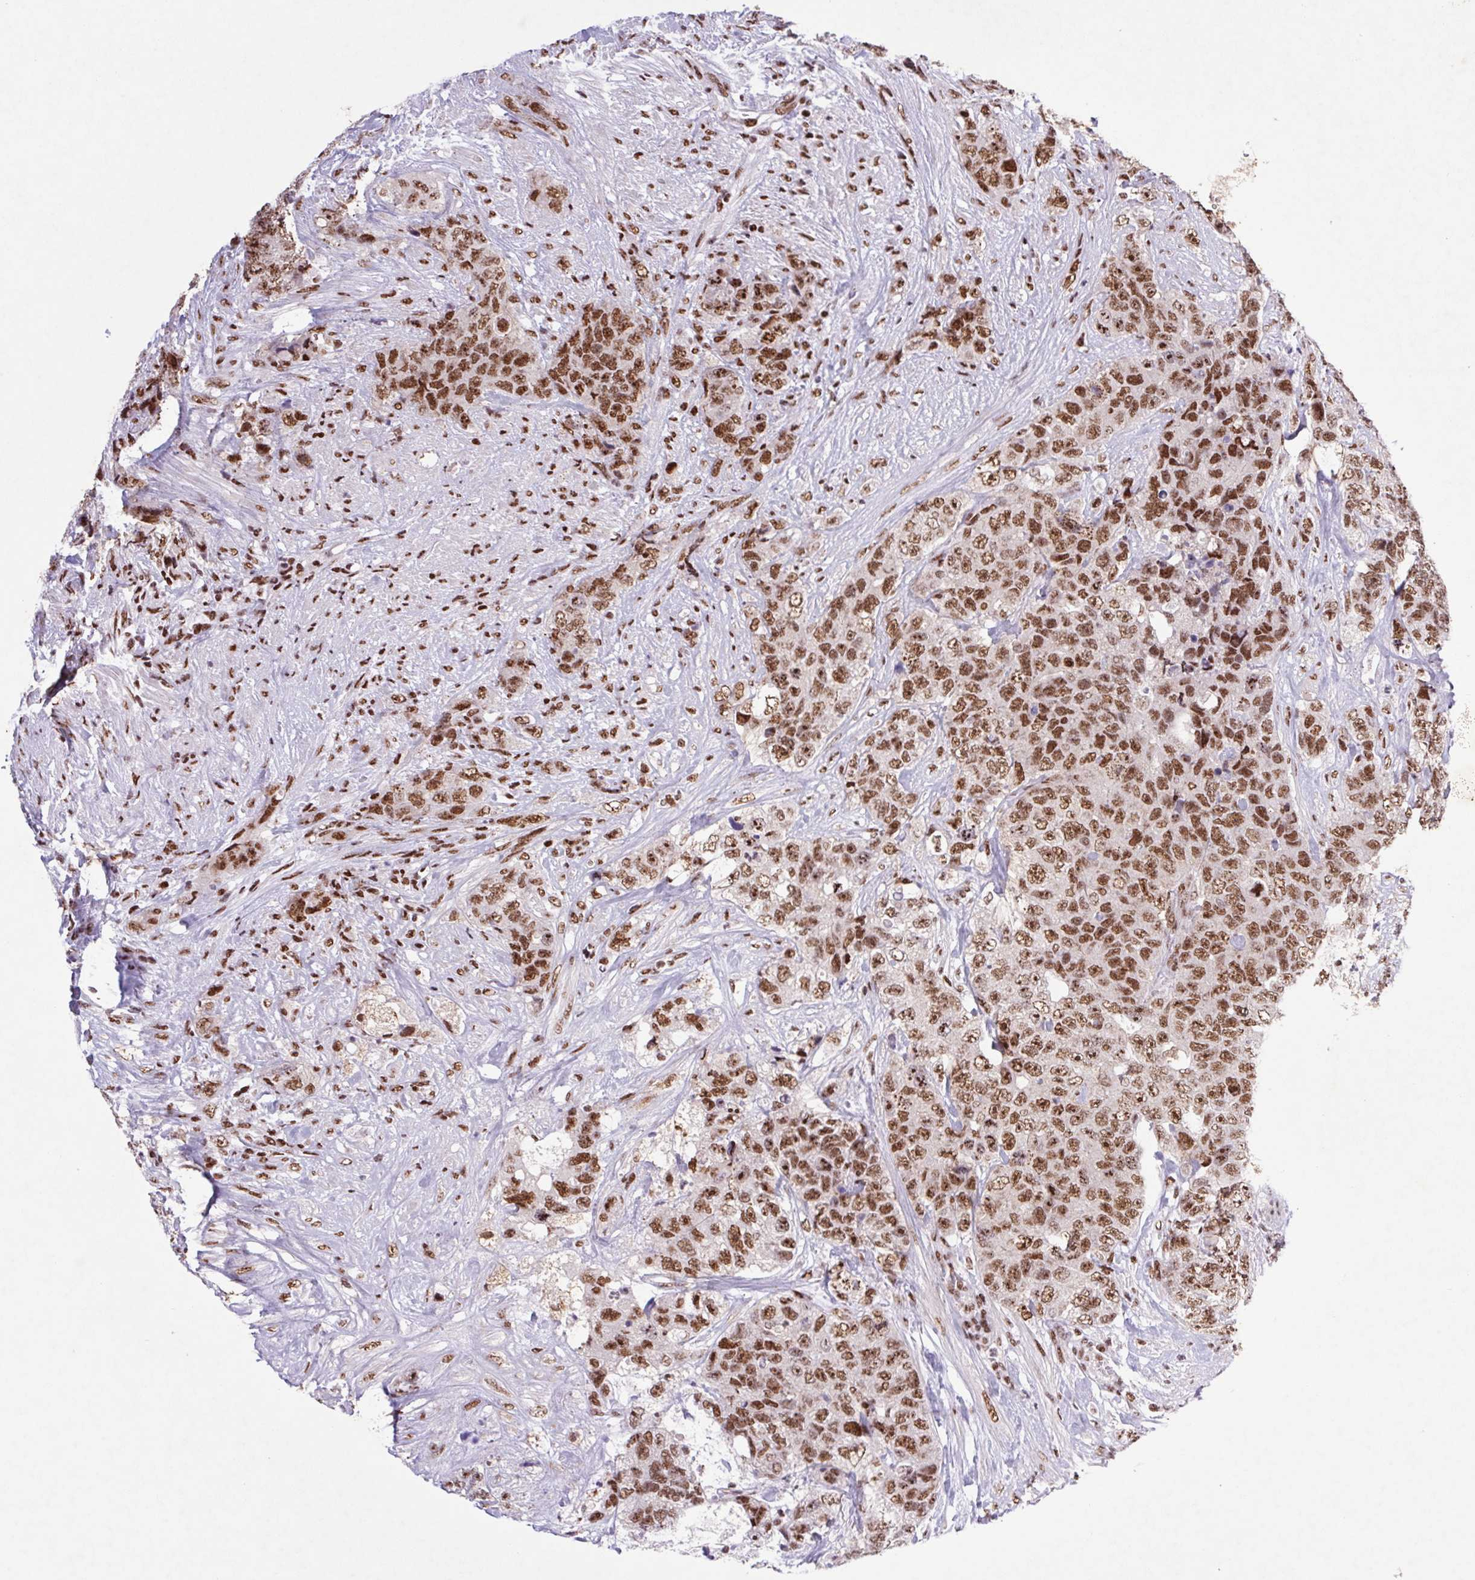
{"staining": {"intensity": "moderate", "quantity": ">75%", "location": "nuclear"}, "tissue": "urothelial cancer", "cell_type": "Tumor cells", "image_type": "cancer", "snomed": [{"axis": "morphology", "description": "Urothelial carcinoma, High grade"}, {"axis": "topography", "description": "Urinary bladder"}], "caption": "Urothelial carcinoma (high-grade) stained with DAB immunohistochemistry demonstrates medium levels of moderate nuclear expression in approximately >75% of tumor cells.", "gene": "LDLRAD4", "patient": {"sex": "female", "age": 78}}